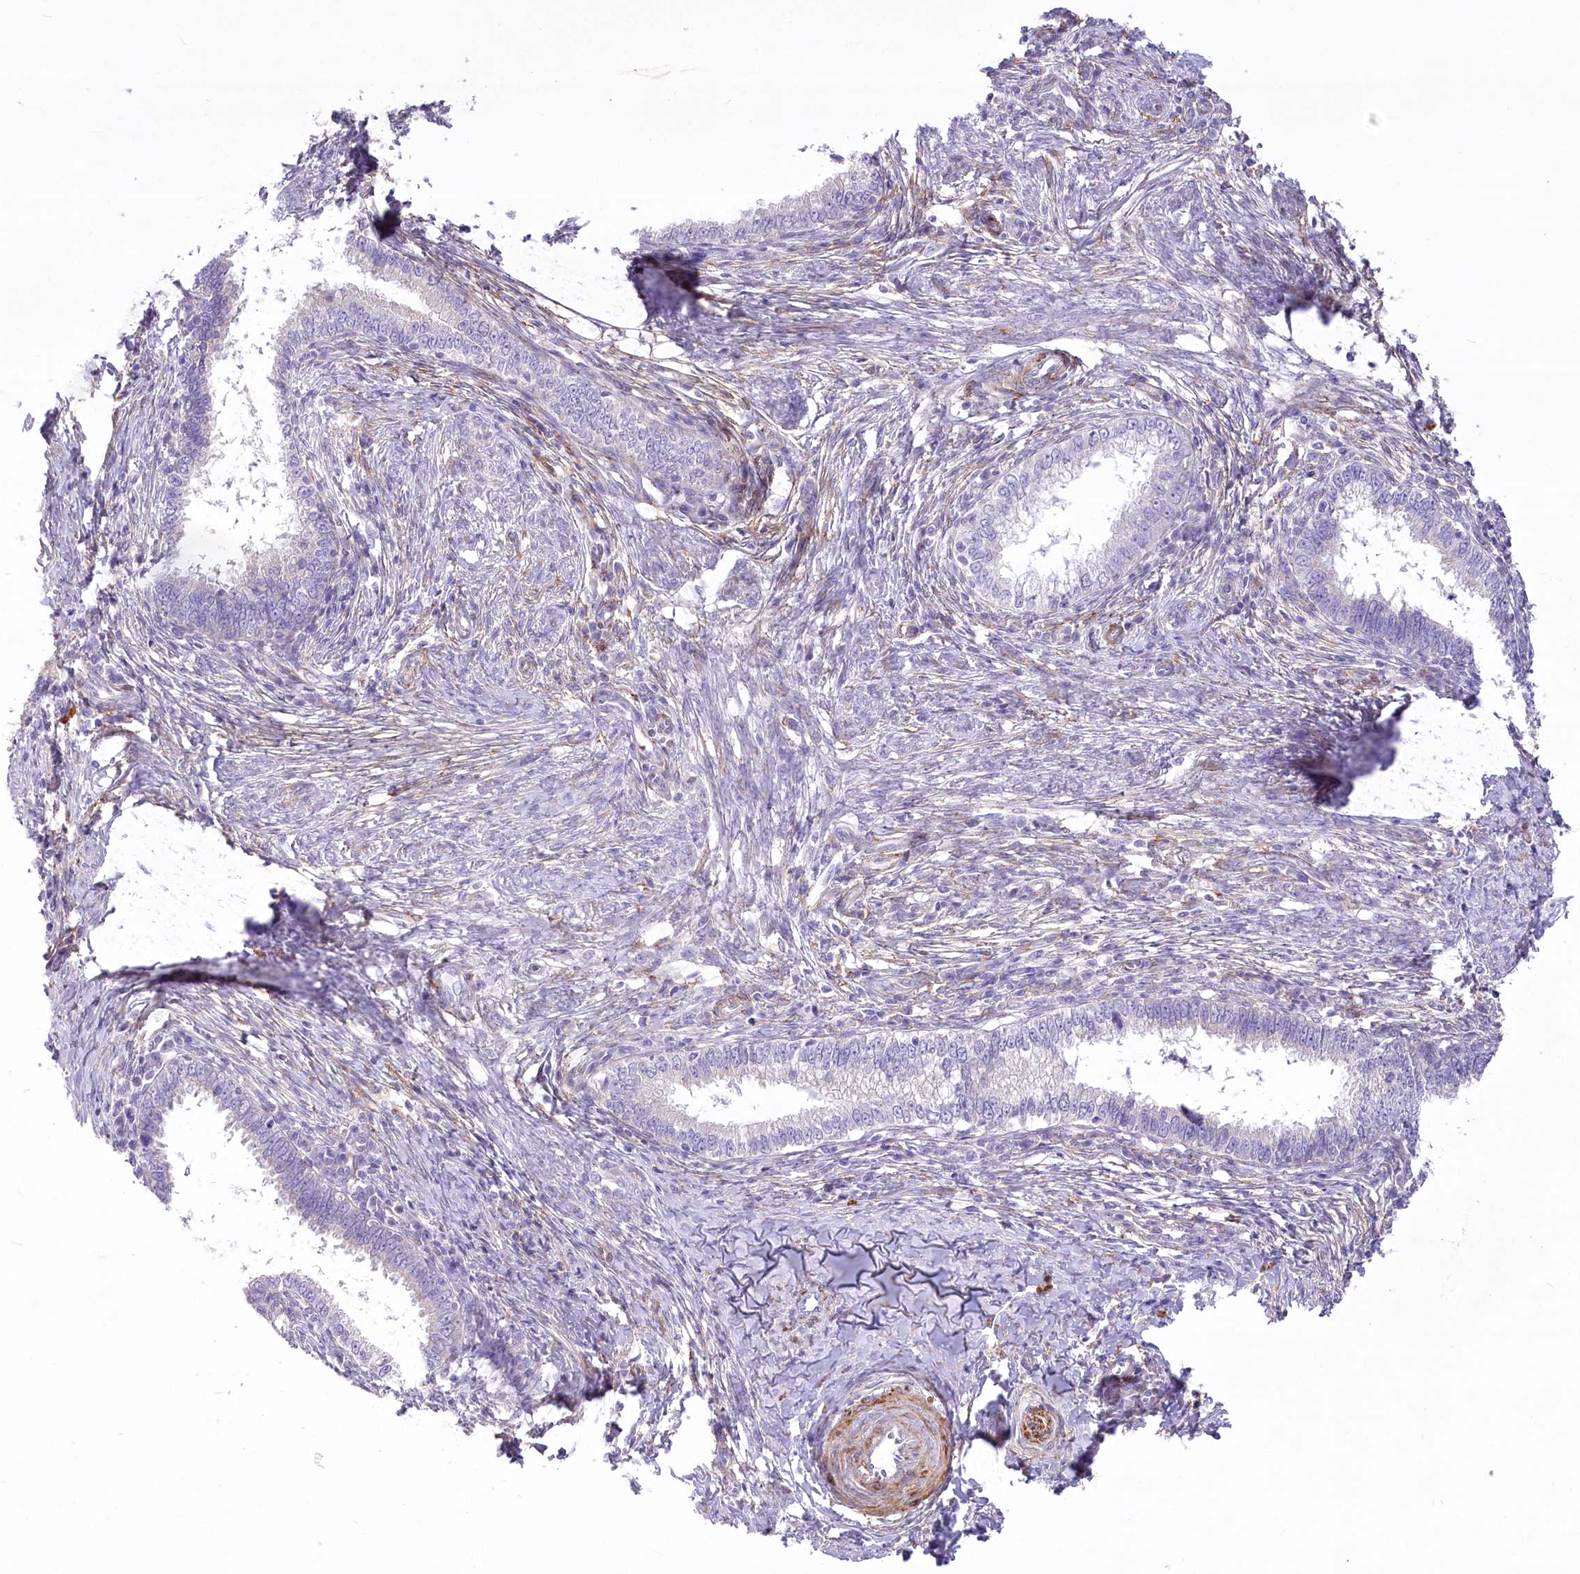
{"staining": {"intensity": "negative", "quantity": "none", "location": "none"}, "tissue": "cervical cancer", "cell_type": "Tumor cells", "image_type": "cancer", "snomed": [{"axis": "morphology", "description": "Adenocarcinoma, NOS"}, {"axis": "topography", "description": "Cervix"}], "caption": "IHC micrograph of cervical cancer stained for a protein (brown), which displays no staining in tumor cells.", "gene": "ANGPTL3", "patient": {"sex": "female", "age": 36}}